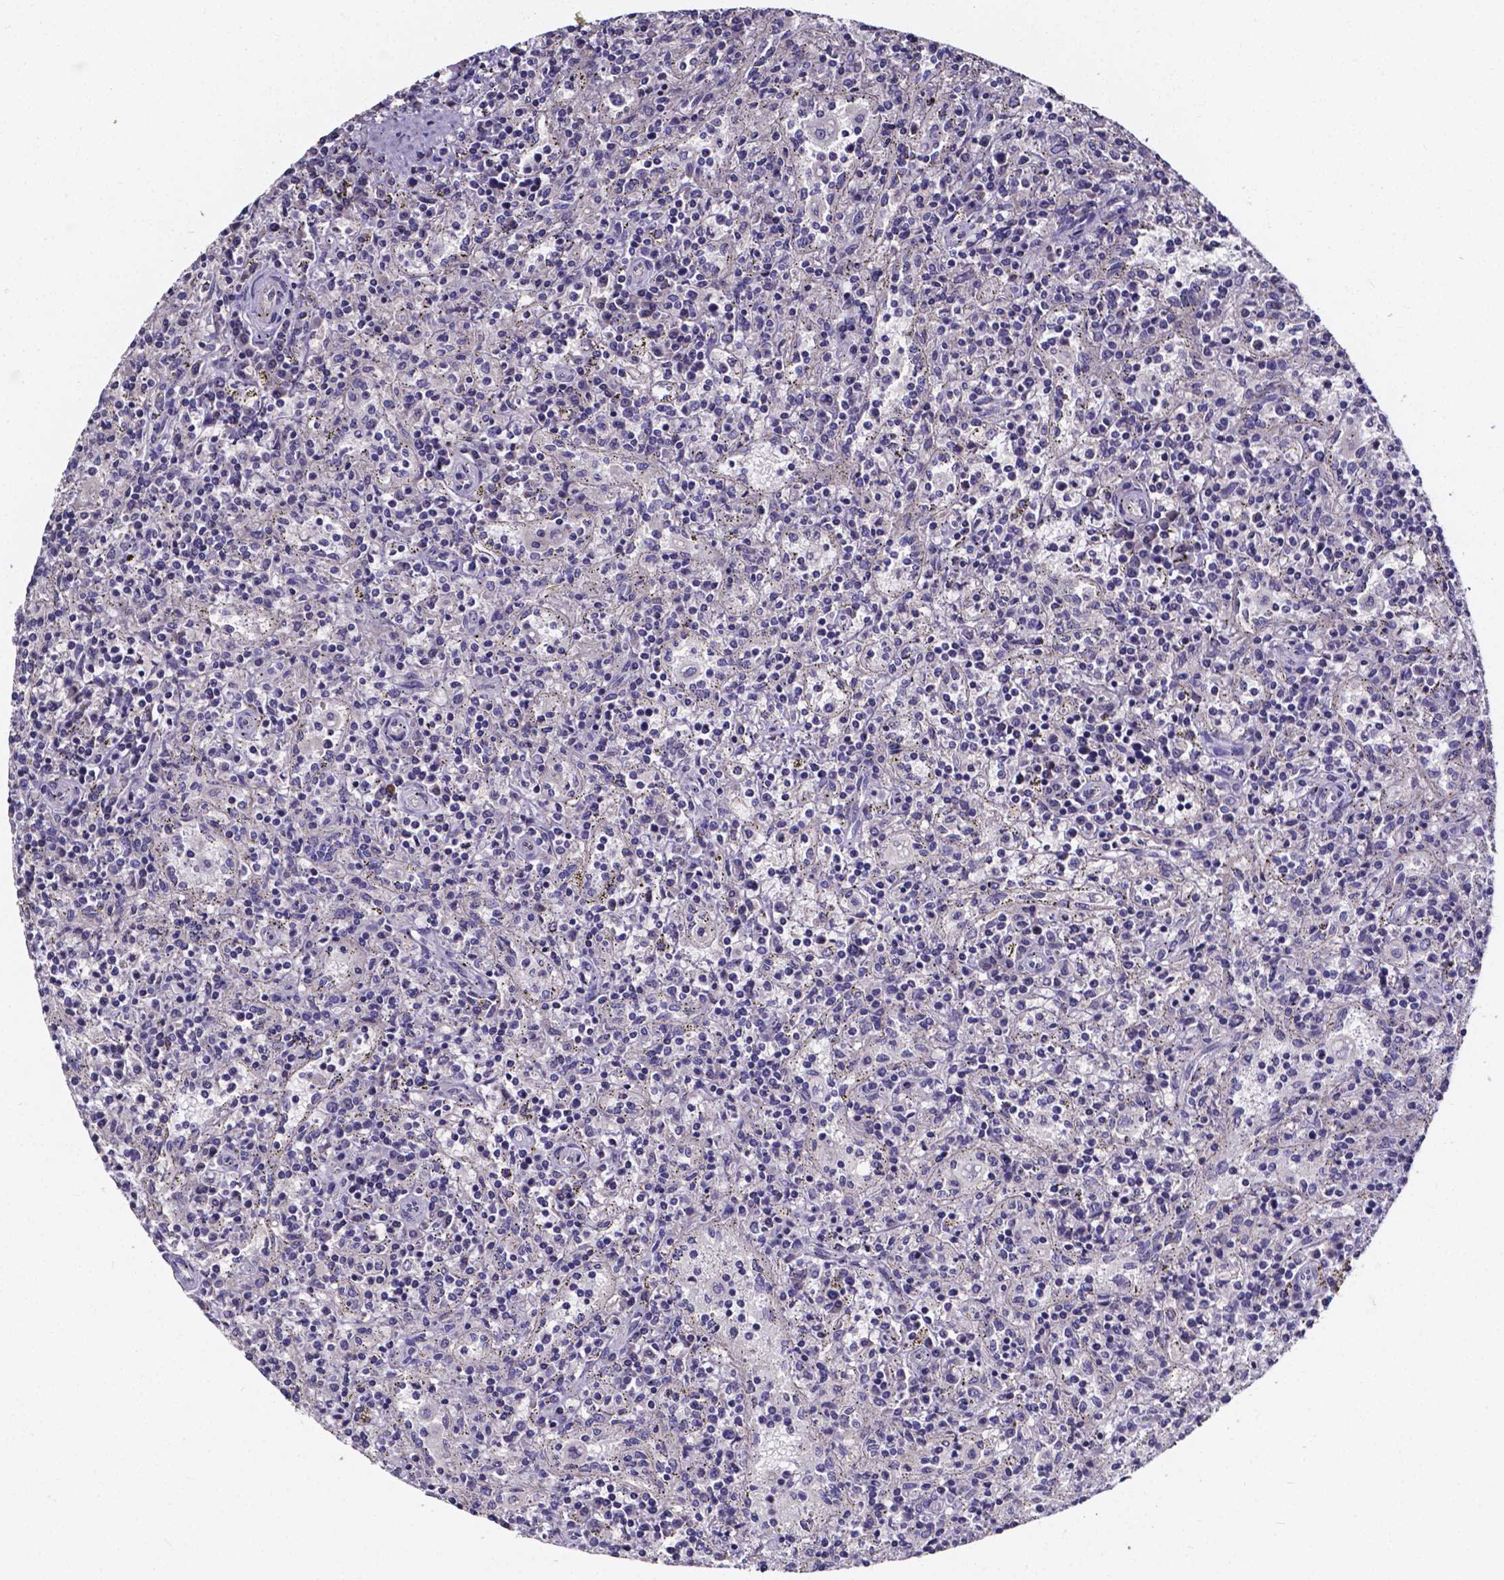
{"staining": {"intensity": "negative", "quantity": "none", "location": "none"}, "tissue": "lymphoma", "cell_type": "Tumor cells", "image_type": "cancer", "snomed": [{"axis": "morphology", "description": "Malignant lymphoma, non-Hodgkin's type, Low grade"}, {"axis": "topography", "description": "Spleen"}], "caption": "The immunohistochemistry (IHC) photomicrograph has no significant staining in tumor cells of lymphoma tissue. Nuclei are stained in blue.", "gene": "CACNG8", "patient": {"sex": "male", "age": 62}}